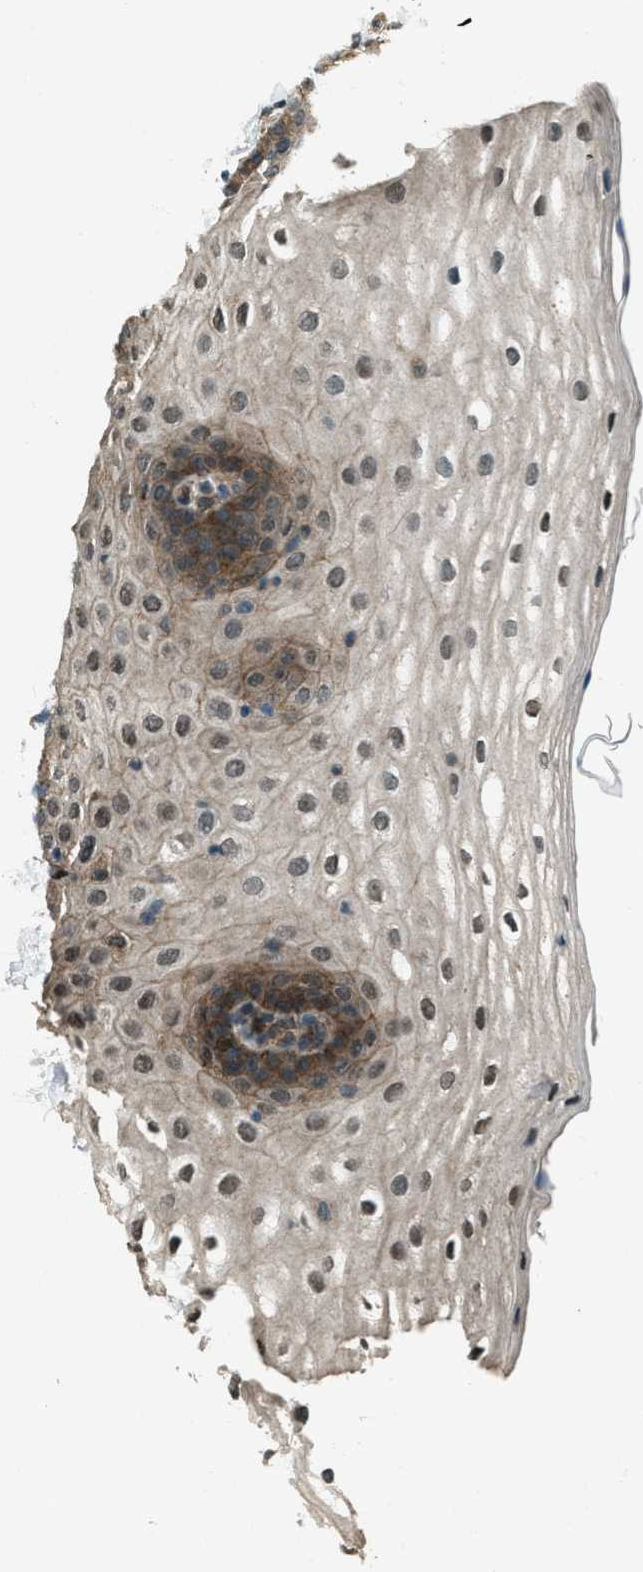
{"staining": {"intensity": "moderate", "quantity": ">75%", "location": "cytoplasmic/membranous,nuclear"}, "tissue": "oral mucosa", "cell_type": "Squamous epithelial cells", "image_type": "normal", "snomed": [{"axis": "morphology", "description": "Normal tissue, NOS"}, {"axis": "topography", "description": "Skin"}, {"axis": "topography", "description": "Oral tissue"}], "caption": "This photomicrograph reveals immunohistochemistry (IHC) staining of normal human oral mucosa, with medium moderate cytoplasmic/membranous,nuclear expression in approximately >75% of squamous epithelial cells.", "gene": "SVIL", "patient": {"sex": "male", "age": 84}}